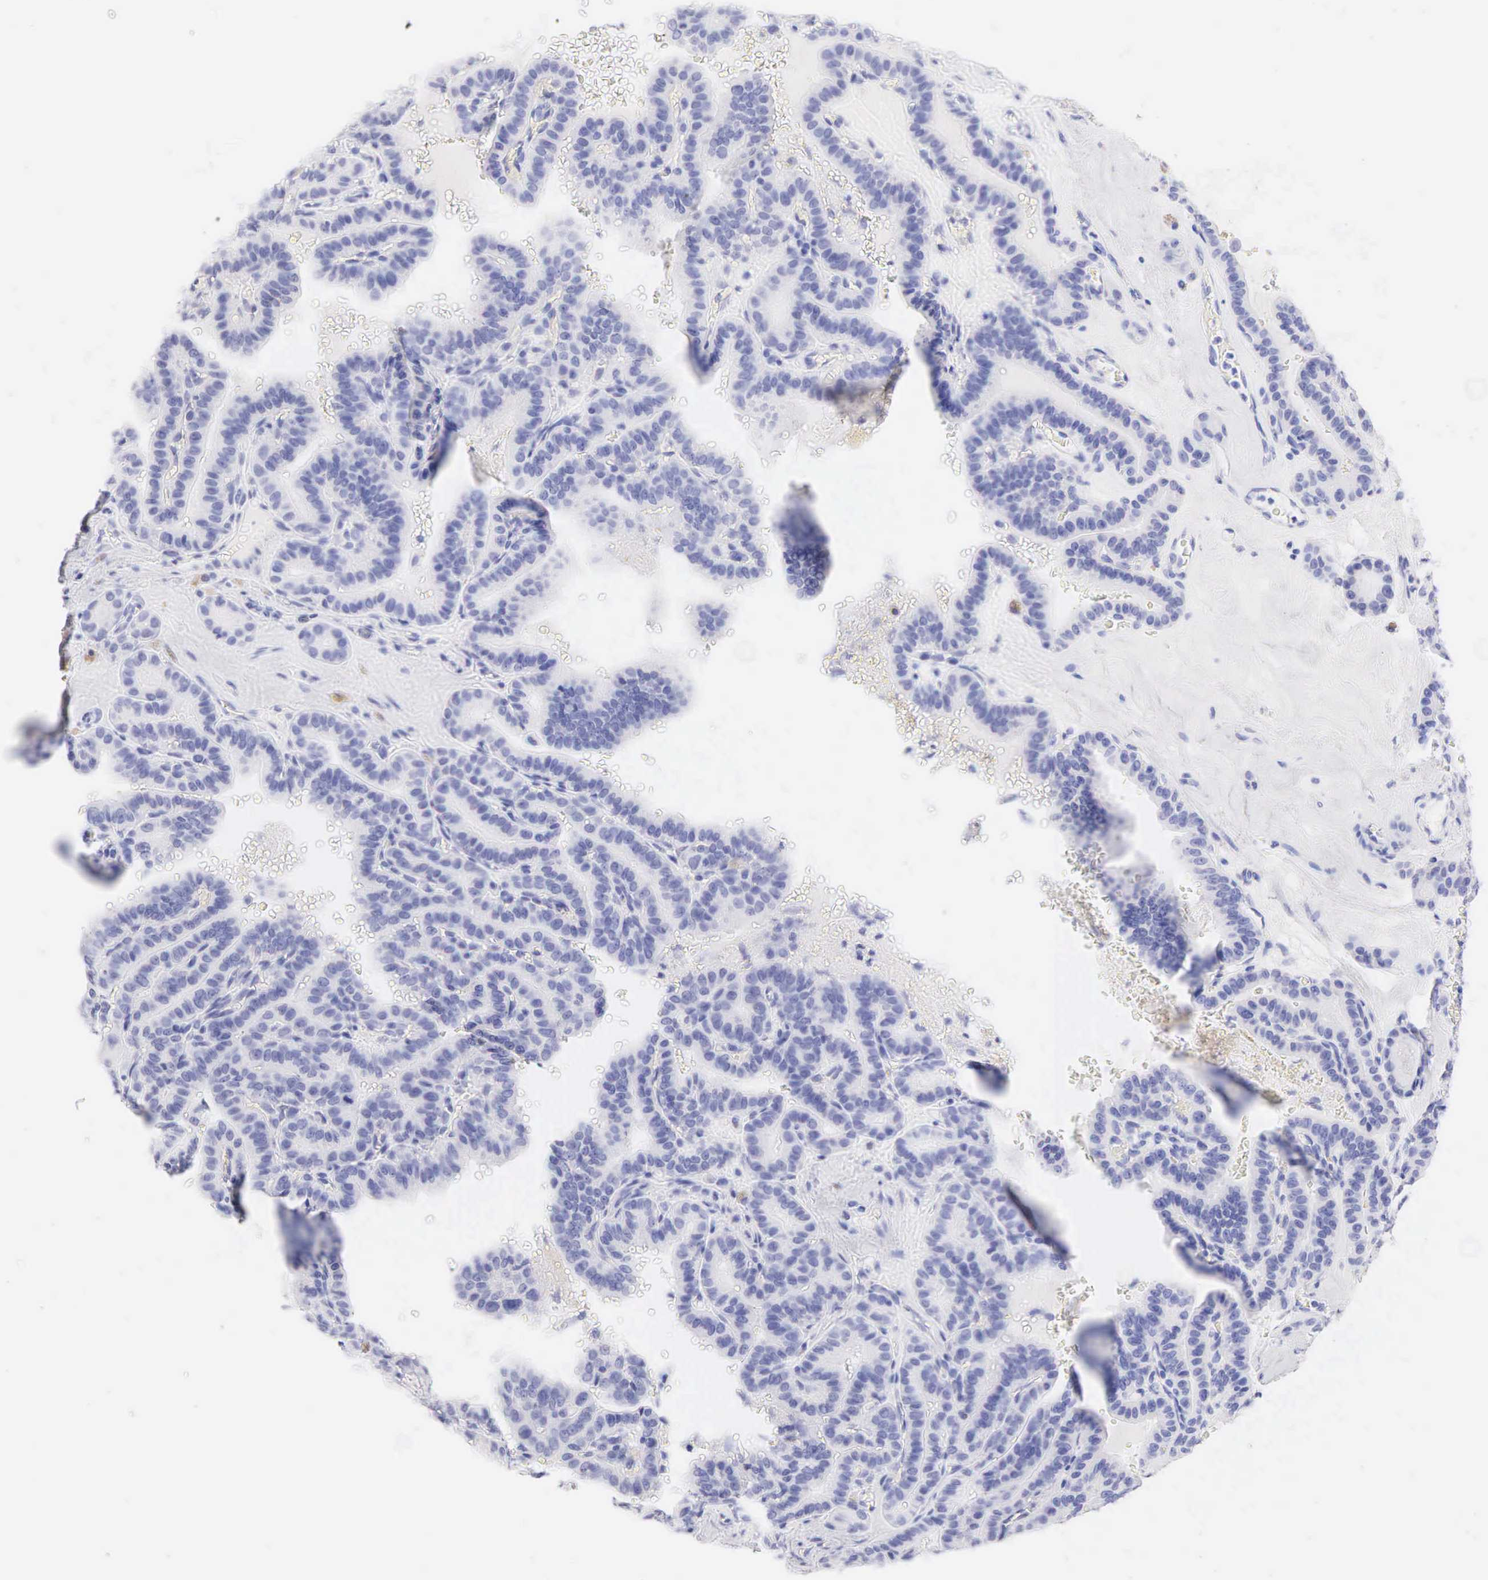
{"staining": {"intensity": "negative", "quantity": "none", "location": "none"}, "tissue": "thyroid cancer", "cell_type": "Tumor cells", "image_type": "cancer", "snomed": [{"axis": "morphology", "description": "Papillary adenocarcinoma, NOS"}, {"axis": "topography", "description": "Thyroid gland"}], "caption": "IHC image of neoplastic tissue: thyroid cancer (papillary adenocarcinoma) stained with DAB exhibits no significant protein expression in tumor cells.", "gene": "KRT14", "patient": {"sex": "male", "age": 87}}